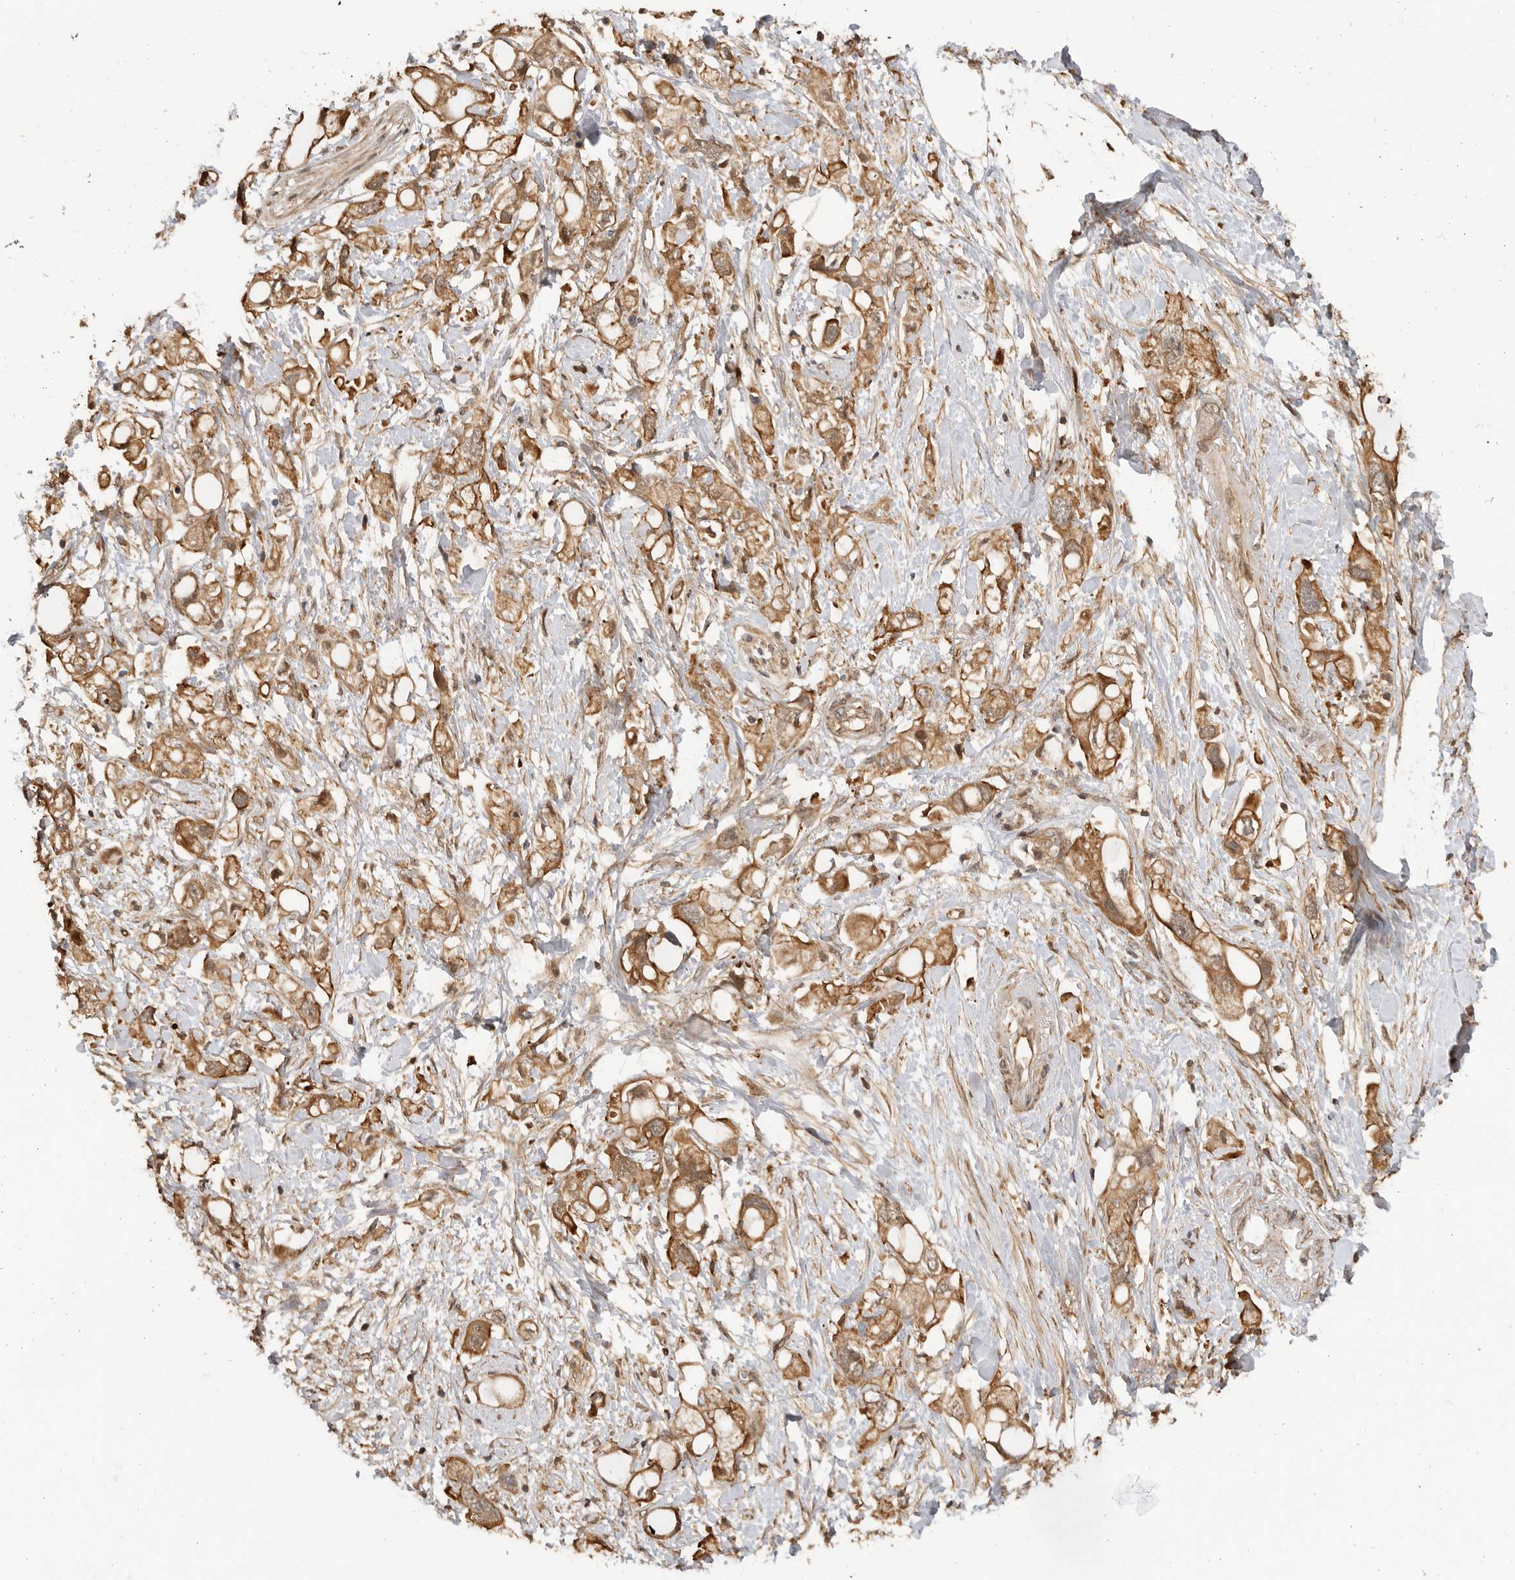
{"staining": {"intensity": "moderate", "quantity": ">75%", "location": "cytoplasmic/membranous"}, "tissue": "pancreatic cancer", "cell_type": "Tumor cells", "image_type": "cancer", "snomed": [{"axis": "morphology", "description": "Adenocarcinoma, NOS"}, {"axis": "topography", "description": "Pancreas"}], "caption": "Tumor cells reveal moderate cytoplasmic/membranous expression in about >75% of cells in pancreatic cancer.", "gene": "ADPRS", "patient": {"sex": "female", "age": 56}}